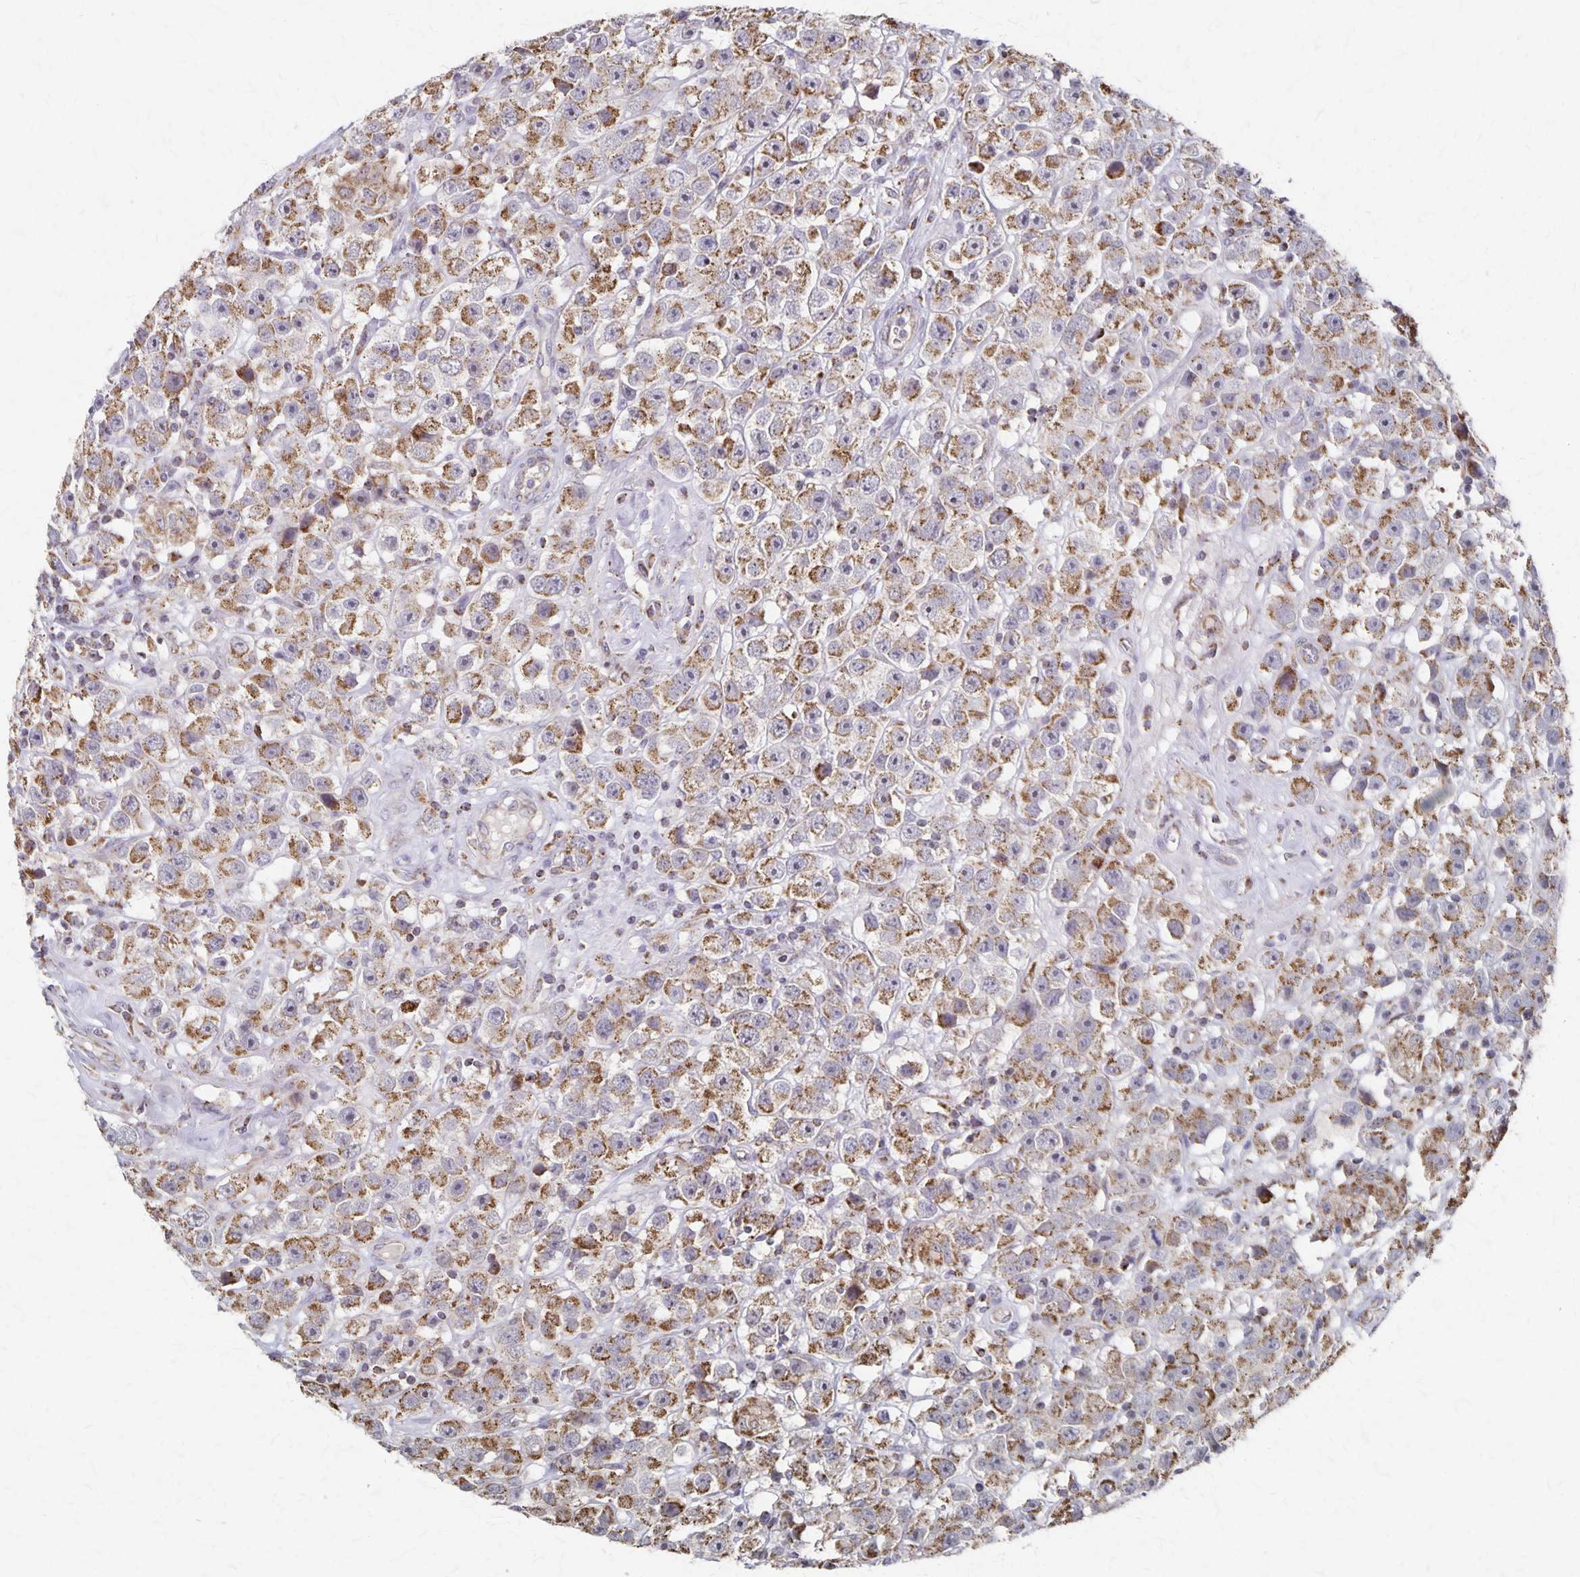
{"staining": {"intensity": "moderate", "quantity": ">75%", "location": "cytoplasmic/membranous"}, "tissue": "testis cancer", "cell_type": "Tumor cells", "image_type": "cancer", "snomed": [{"axis": "morphology", "description": "Seminoma, NOS"}, {"axis": "topography", "description": "Testis"}], "caption": "Immunohistochemistry (IHC) (DAB) staining of human testis cancer (seminoma) reveals moderate cytoplasmic/membranous protein staining in approximately >75% of tumor cells.", "gene": "DYRK4", "patient": {"sex": "male", "age": 45}}